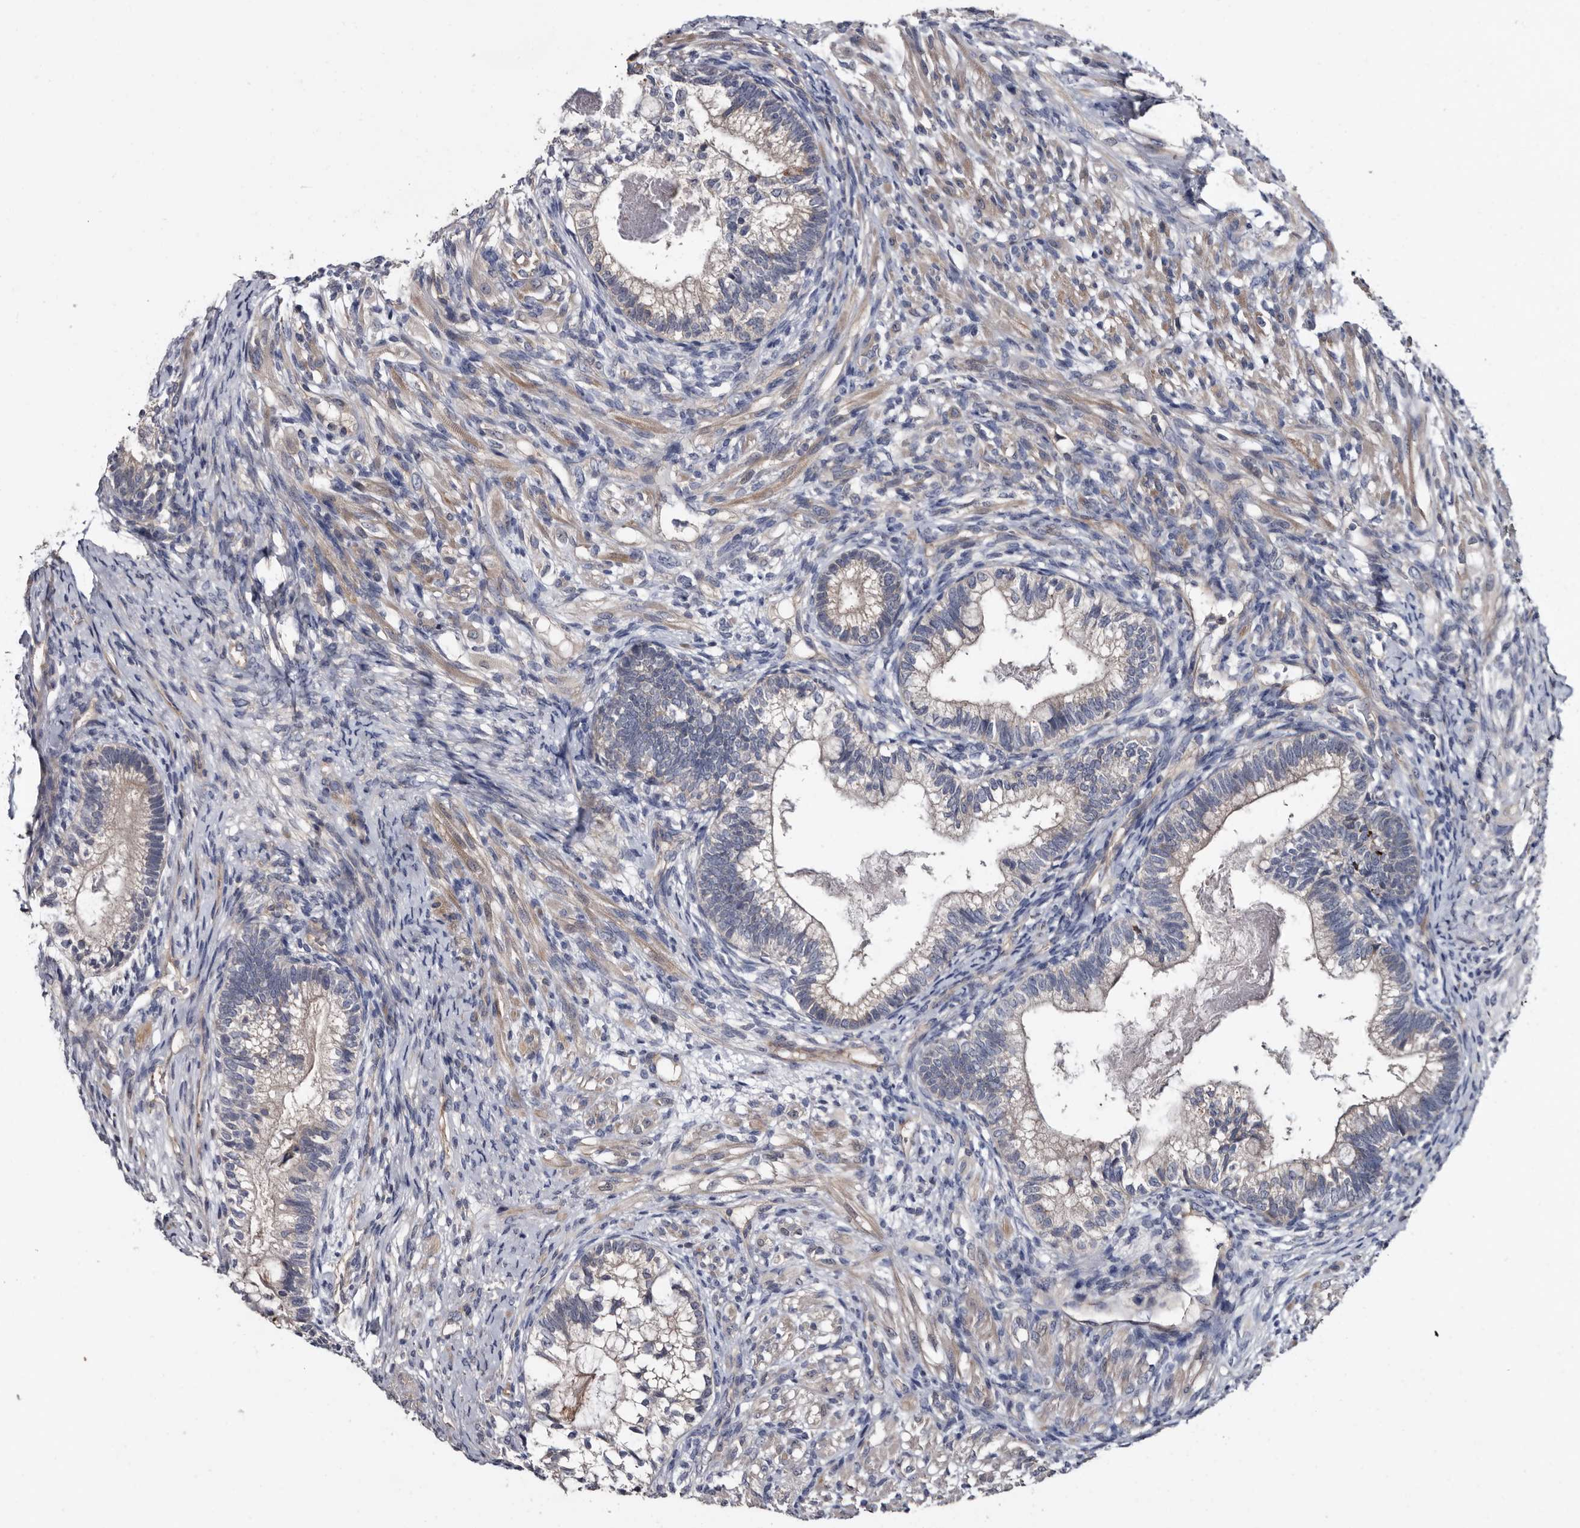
{"staining": {"intensity": "negative", "quantity": "none", "location": "none"}, "tissue": "testis cancer", "cell_type": "Tumor cells", "image_type": "cancer", "snomed": [{"axis": "morphology", "description": "Seminoma, NOS"}, {"axis": "morphology", "description": "Carcinoma, Embryonal, NOS"}, {"axis": "topography", "description": "Testis"}], "caption": "There is no significant positivity in tumor cells of testis cancer (embryonal carcinoma).", "gene": "IARS1", "patient": {"sex": "male", "age": 28}}